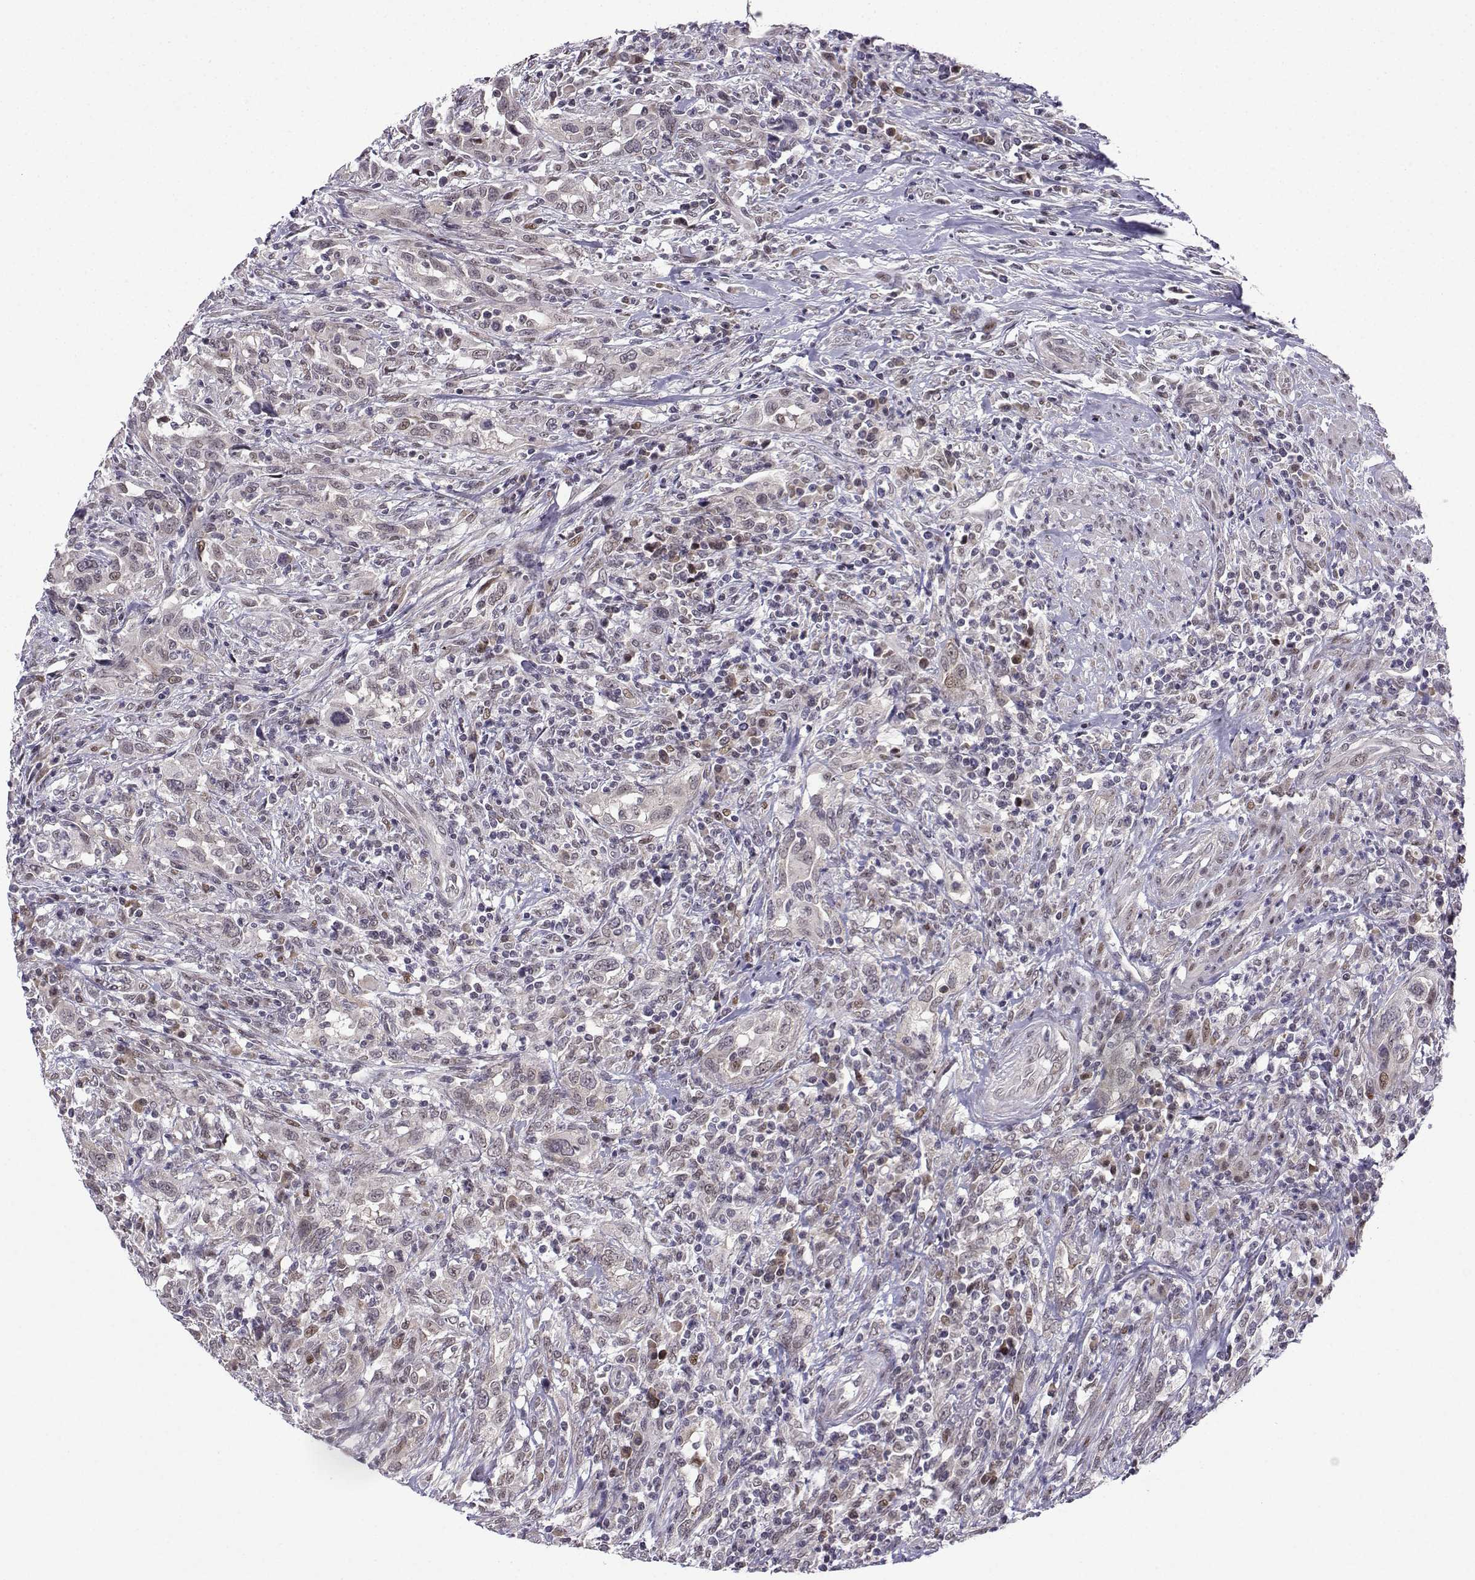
{"staining": {"intensity": "negative", "quantity": "none", "location": "none"}, "tissue": "urothelial cancer", "cell_type": "Tumor cells", "image_type": "cancer", "snomed": [{"axis": "morphology", "description": "Urothelial carcinoma, NOS"}, {"axis": "morphology", "description": "Urothelial carcinoma, High grade"}, {"axis": "topography", "description": "Urinary bladder"}], "caption": "A micrograph of human urothelial cancer is negative for staining in tumor cells.", "gene": "FGF3", "patient": {"sex": "female", "age": 64}}